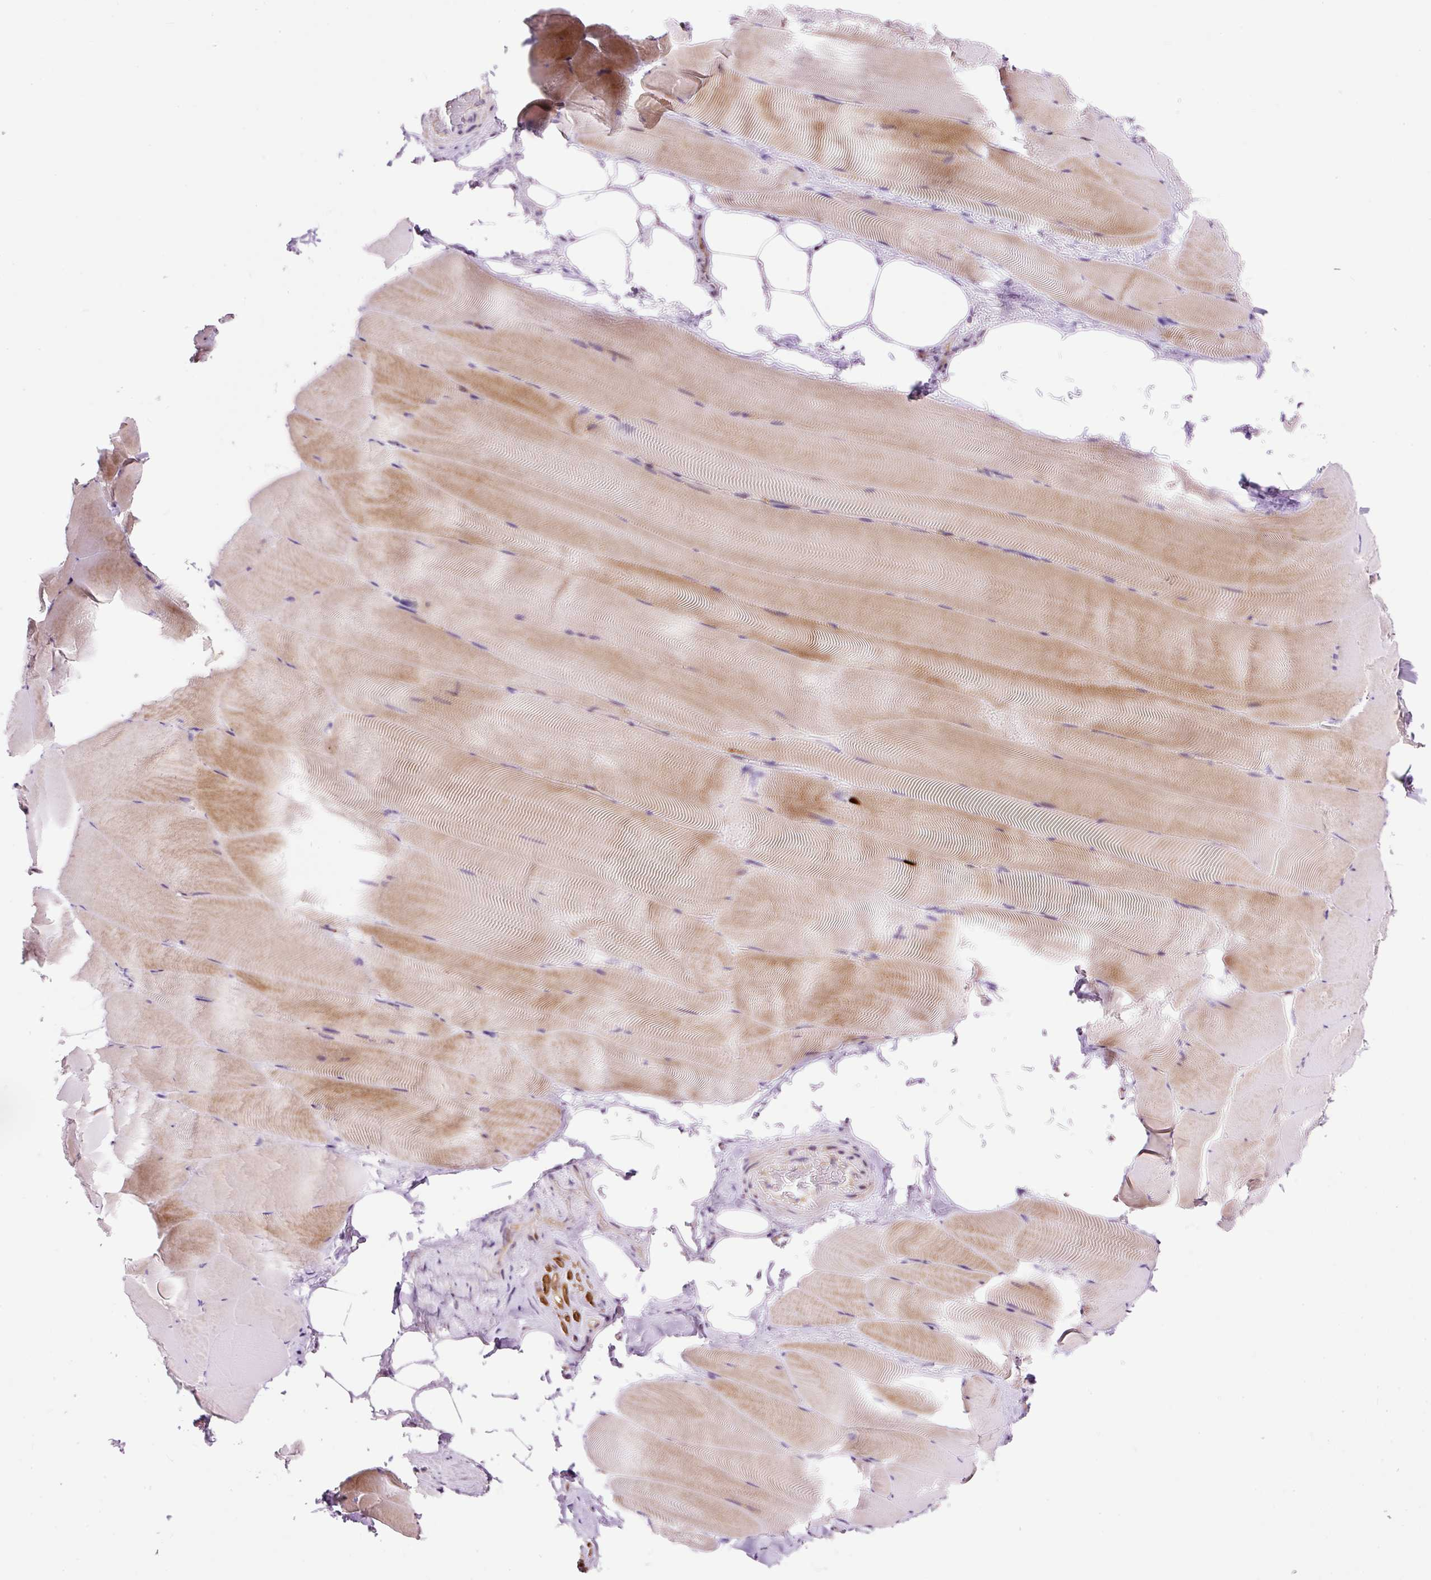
{"staining": {"intensity": "weak", "quantity": ">75%", "location": "cytoplasmic/membranous"}, "tissue": "skeletal muscle", "cell_type": "Myocytes", "image_type": "normal", "snomed": [{"axis": "morphology", "description": "Normal tissue, NOS"}, {"axis": "topography", "description": "Skeletal muscle"}], "caption": "Weak cytoplasmic/membranous protein expression is present in approximately >75% of myocytes in skeletal muscle.", "gene": "BOLA3", "patient": {"sex": "female", "age": 64}}